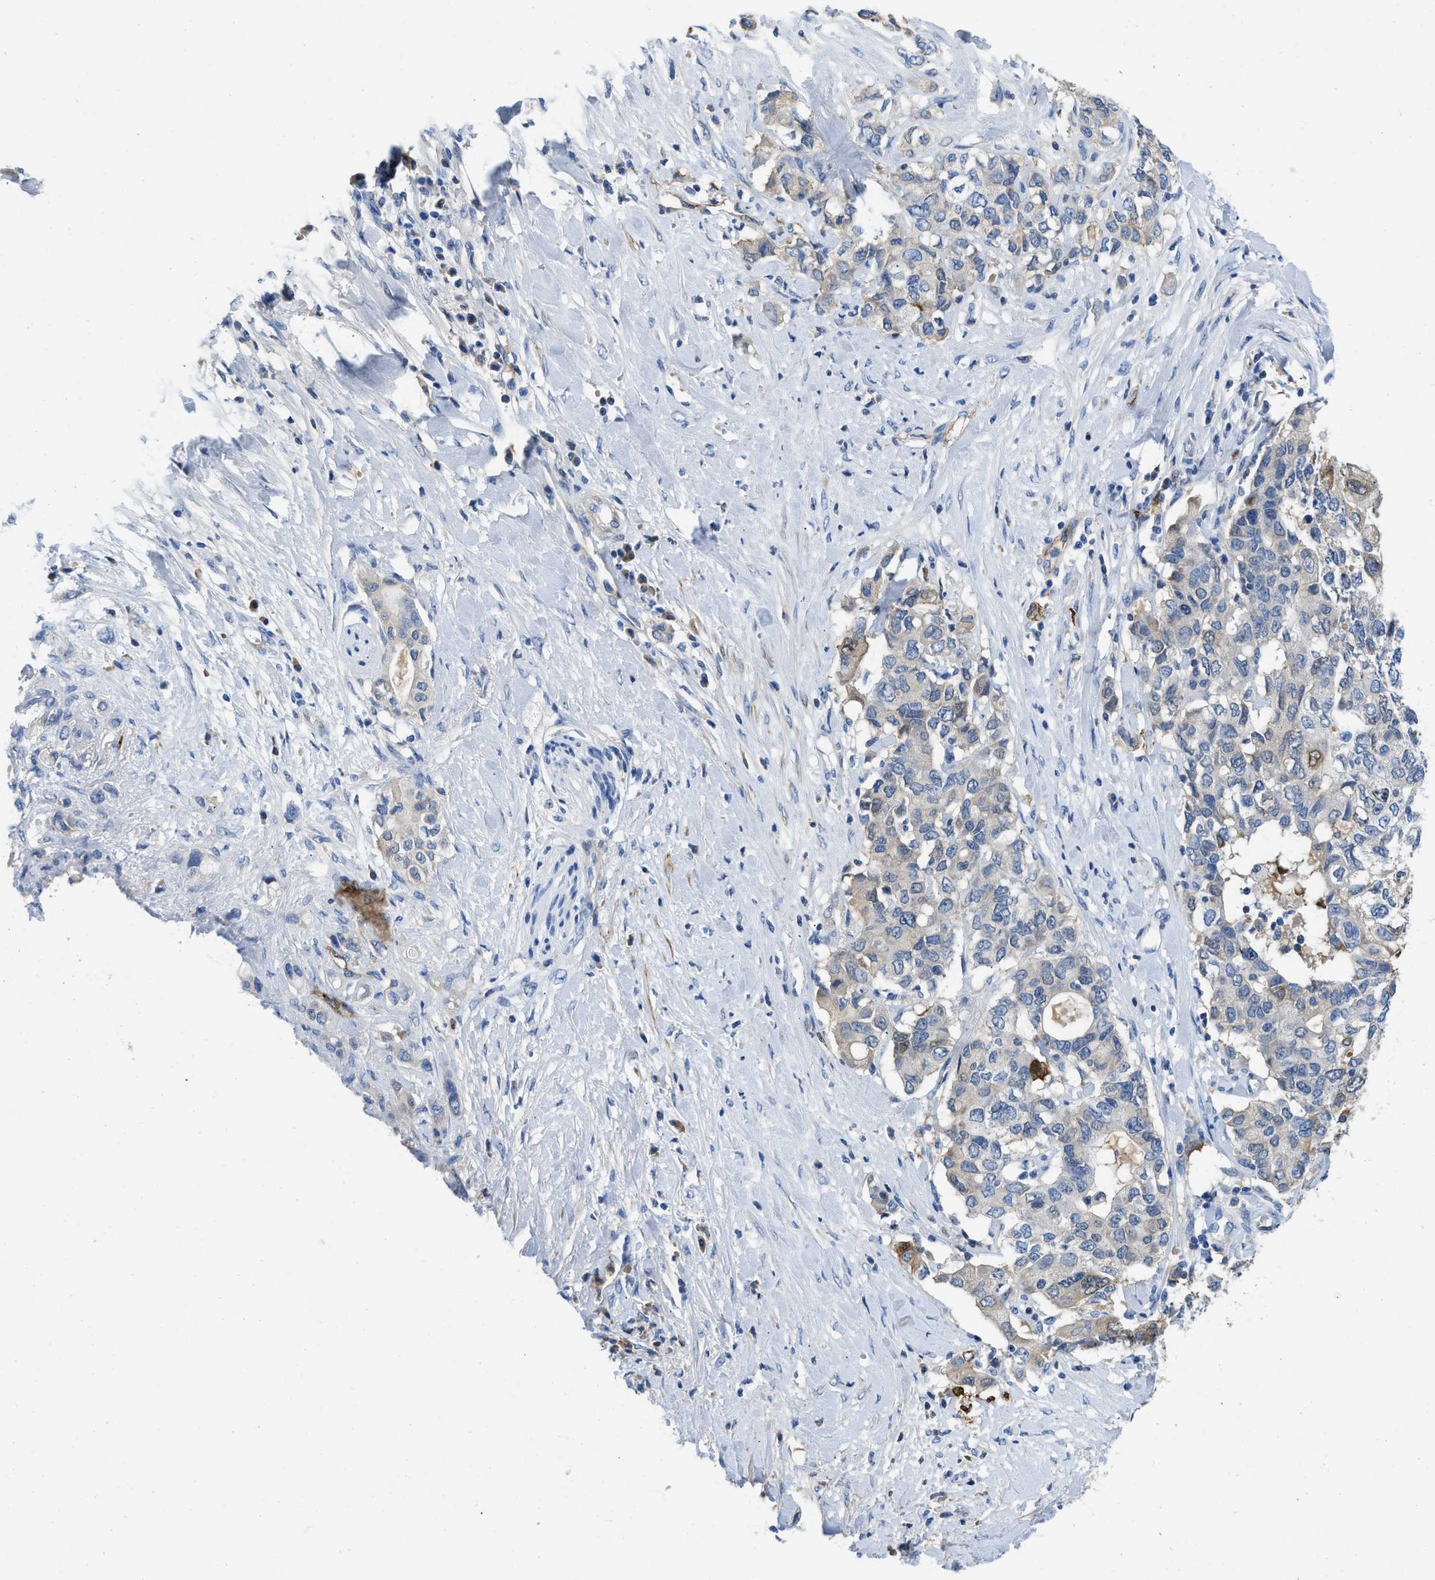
{"staining": {"intensity": "weak", "quantity": "<25%", "location": "cytoplasmic/membranous"}, "tissue": "pancreatic cancer", "cell_type": "Tumor cells", "image_type": "cancer", "snomed": [{"axis": "morphology", "description": "Adenocarcinoma, NOS"}, {"axis": "topography", "description": "Pancreas"}], "caption": "Tumor cells are negative for brown protein staining in adenocarcinoma (pancreatic).", "gene": "SPEG", "patient": {"sex": "female", "age": 56}}